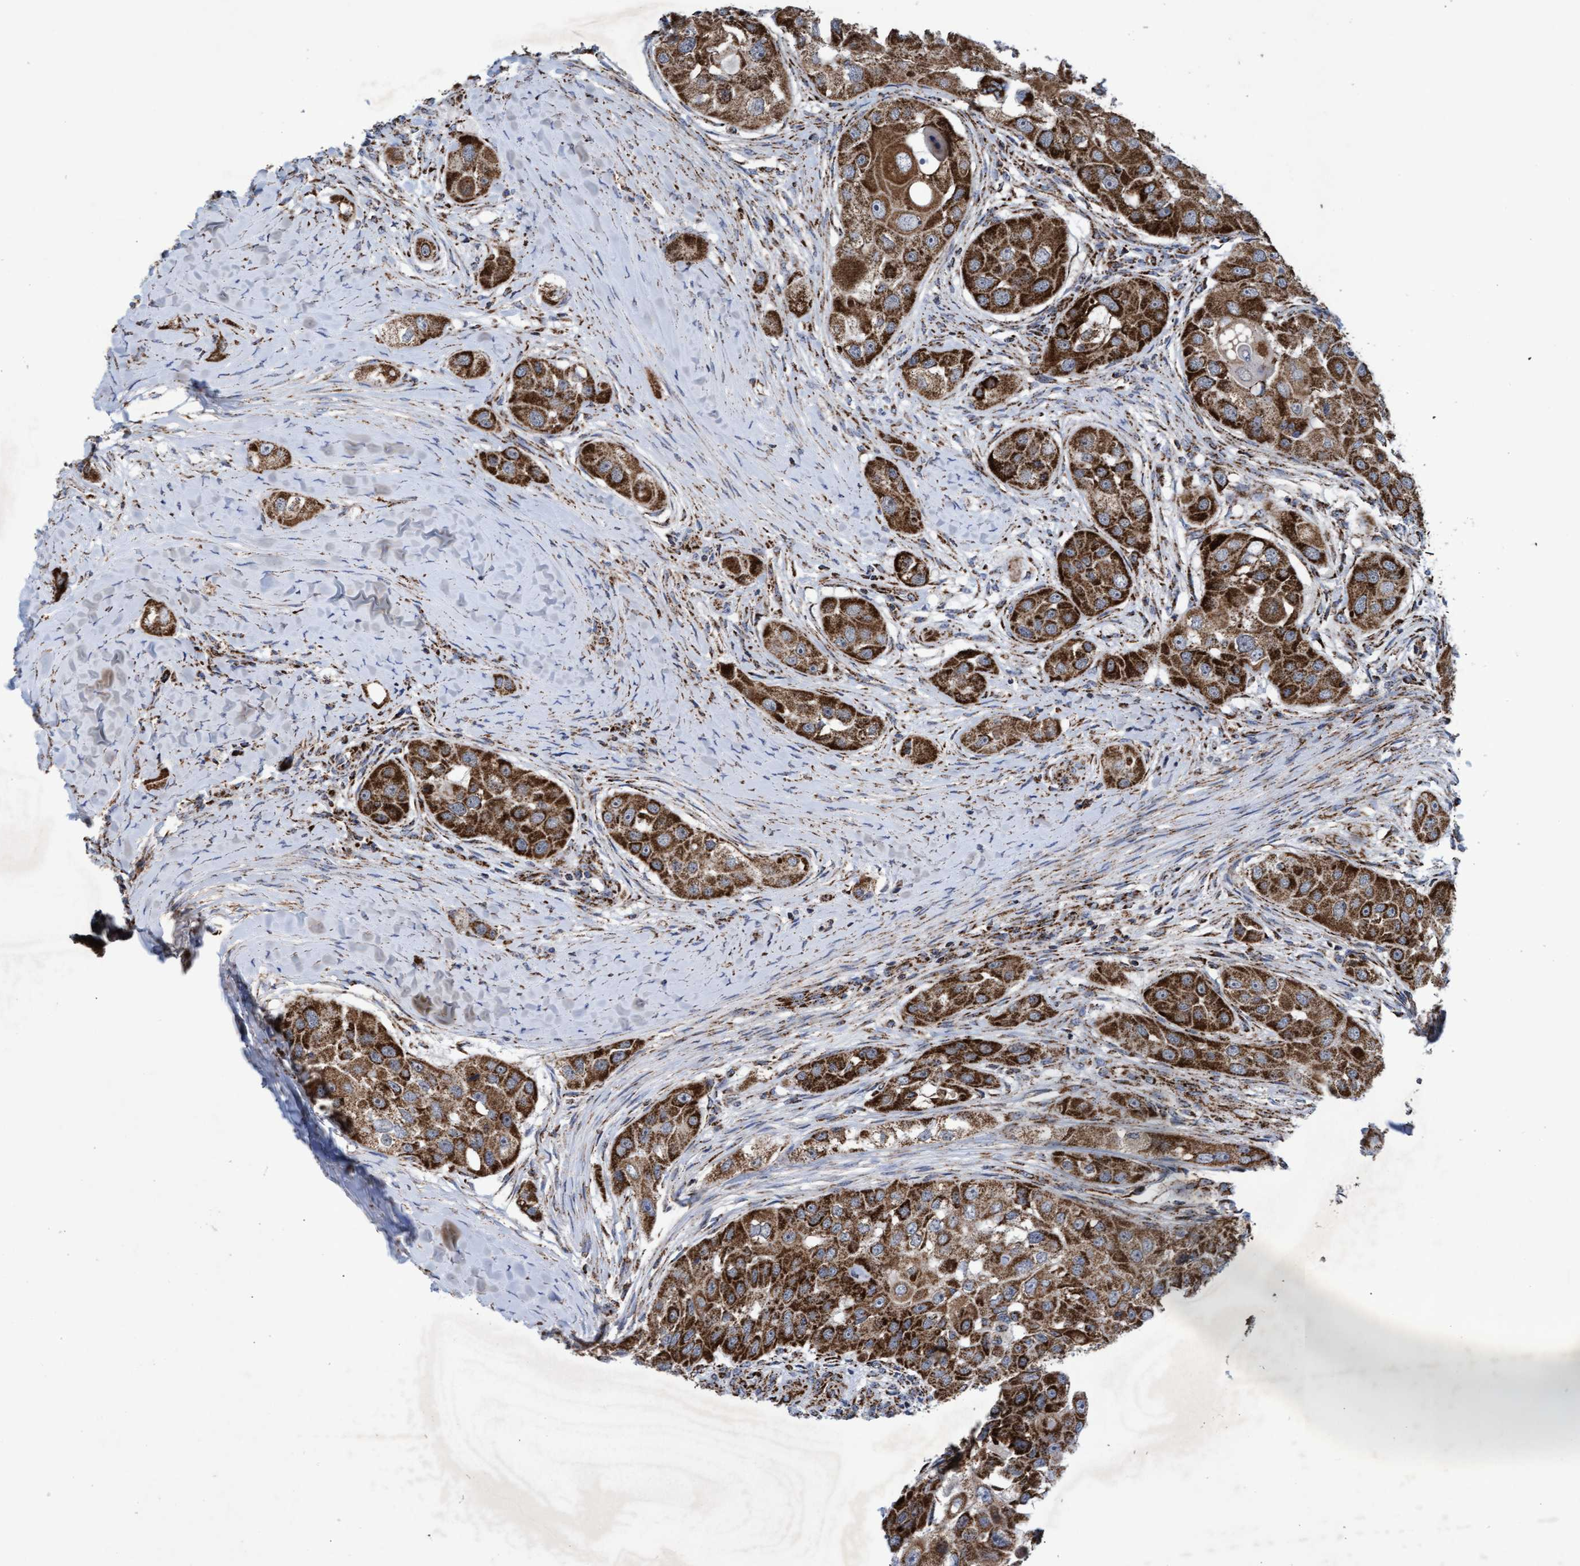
{"staining": {"intensity": "strong", "quantity": ">75%", "location": "cytoplasmic/membranous"}, "tissue": "head and neck cancer", "cell_type": "Tumor cells", "image_type": "cancer", "snomed": [{"axis": "morphology", "description": "Normal tissue, NOS"}, {"axis": "morphology", "description": "Squamous cell carcinoma, NOS"}, {"axis": "topography", "description": "Skeletal muscle"}, {"axis": "topography", "description": "Head-Neck"}], "caption": "Immunohistochemical staining of human head and neck squamous cell carcinoma displays strong cytoplasmic/membranous protein staining in about >75% of tumor cells.", "gene": "MRPL38", "patient": {"sex": "male", "age": 51}}